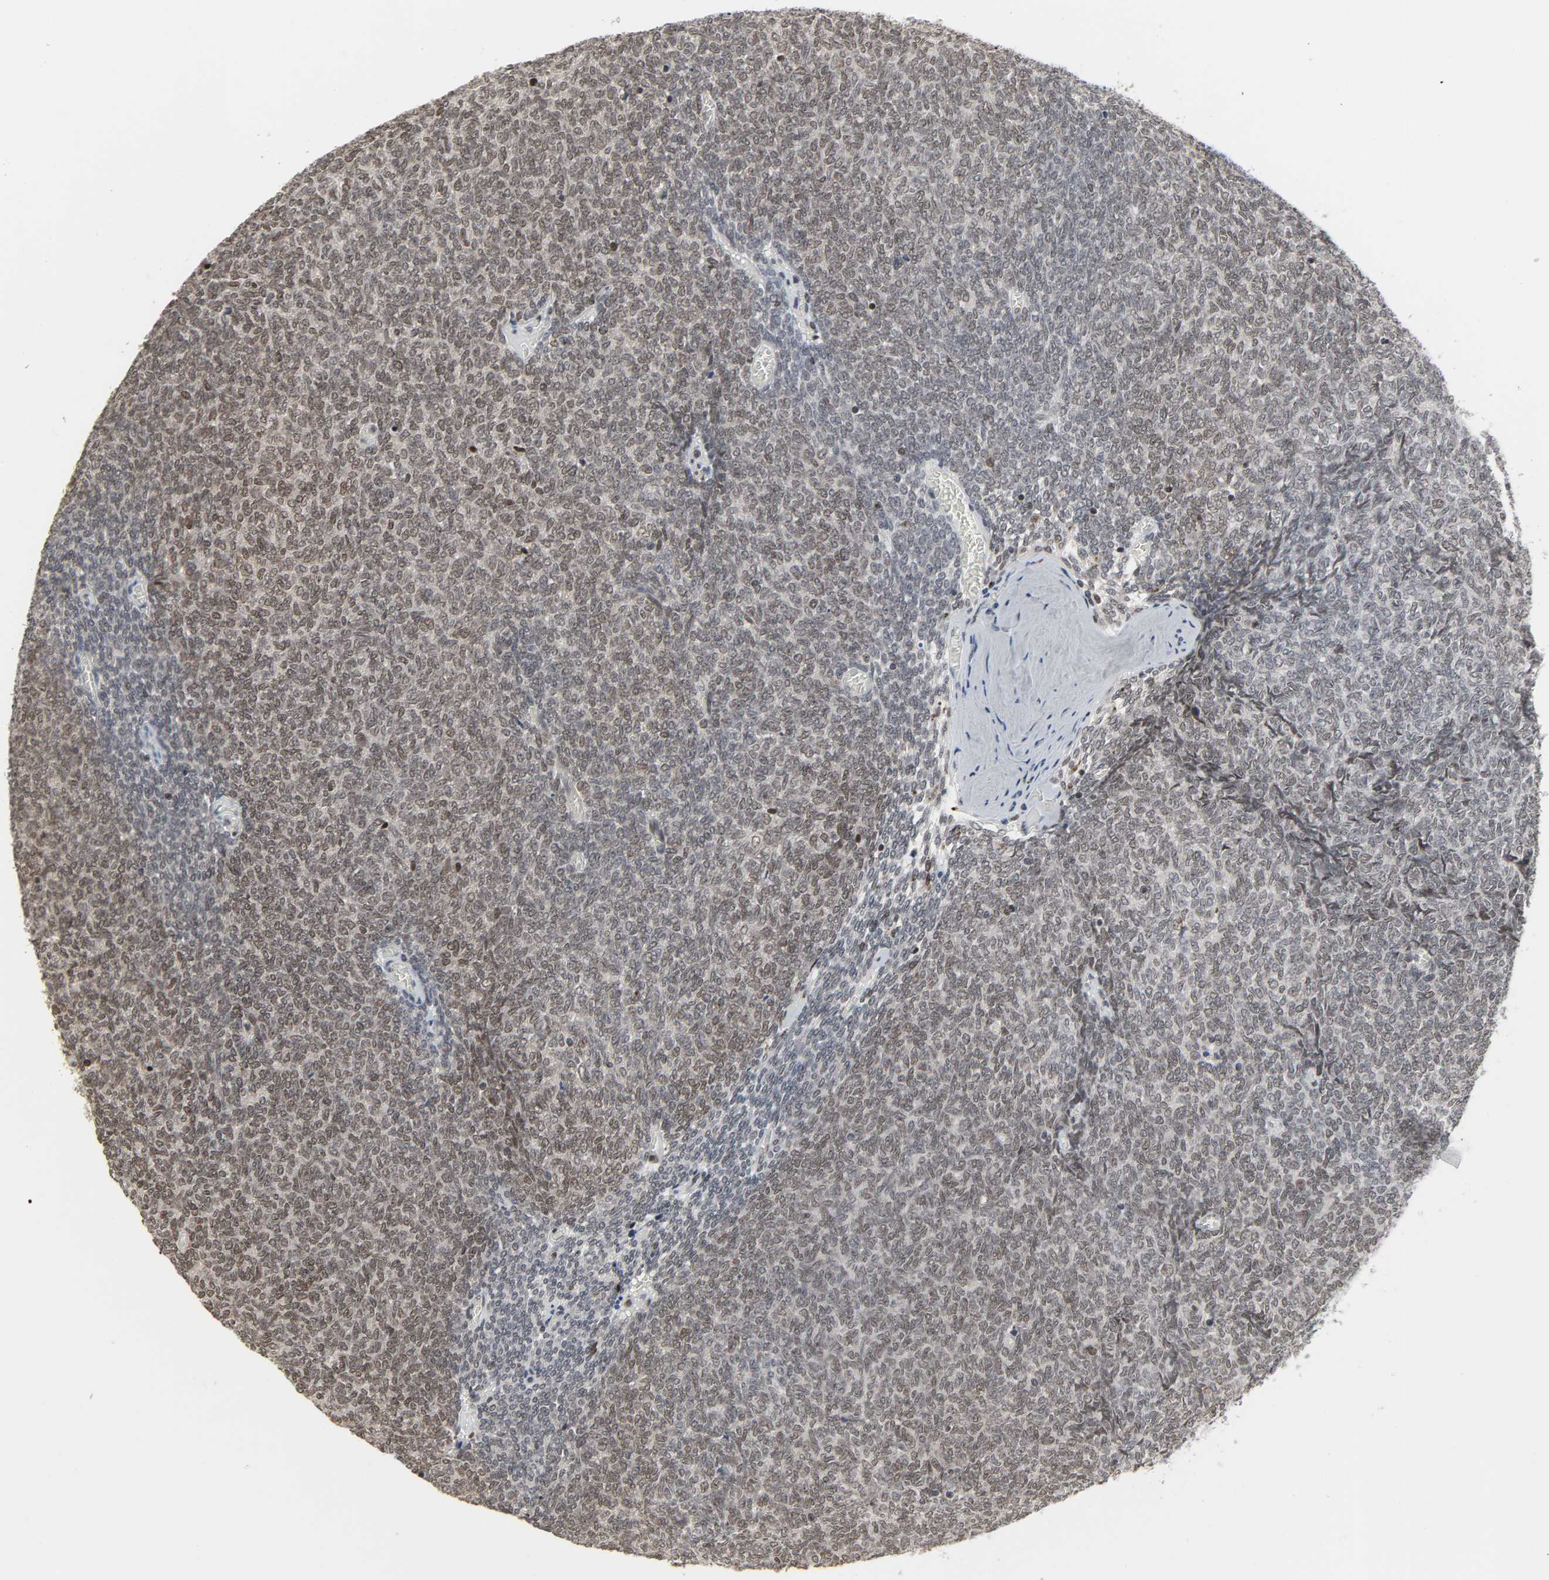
{"staining": {"intensity": "negative", "quantity": "none", "location": "none"}, "tissue": "renal cancer", "cell_type": "Tumor cells", "image_type": "cancer", "snomed": [{"axis": "morphology", "description": "Neoplasm, malignant, NOS"}, {"axis": "topography", "description": "Kidney"}], "caption": "Tumor cells are negative for protein expression in human renal neoplasm (malignant). The staining is performed using DAB (3,3'-diaminobenzidine) brown chromogen with nuclei counter-stained in using hematoxylin.", "gene": "DAZAP1", "patient": {"sex": "male", "age": 28}}